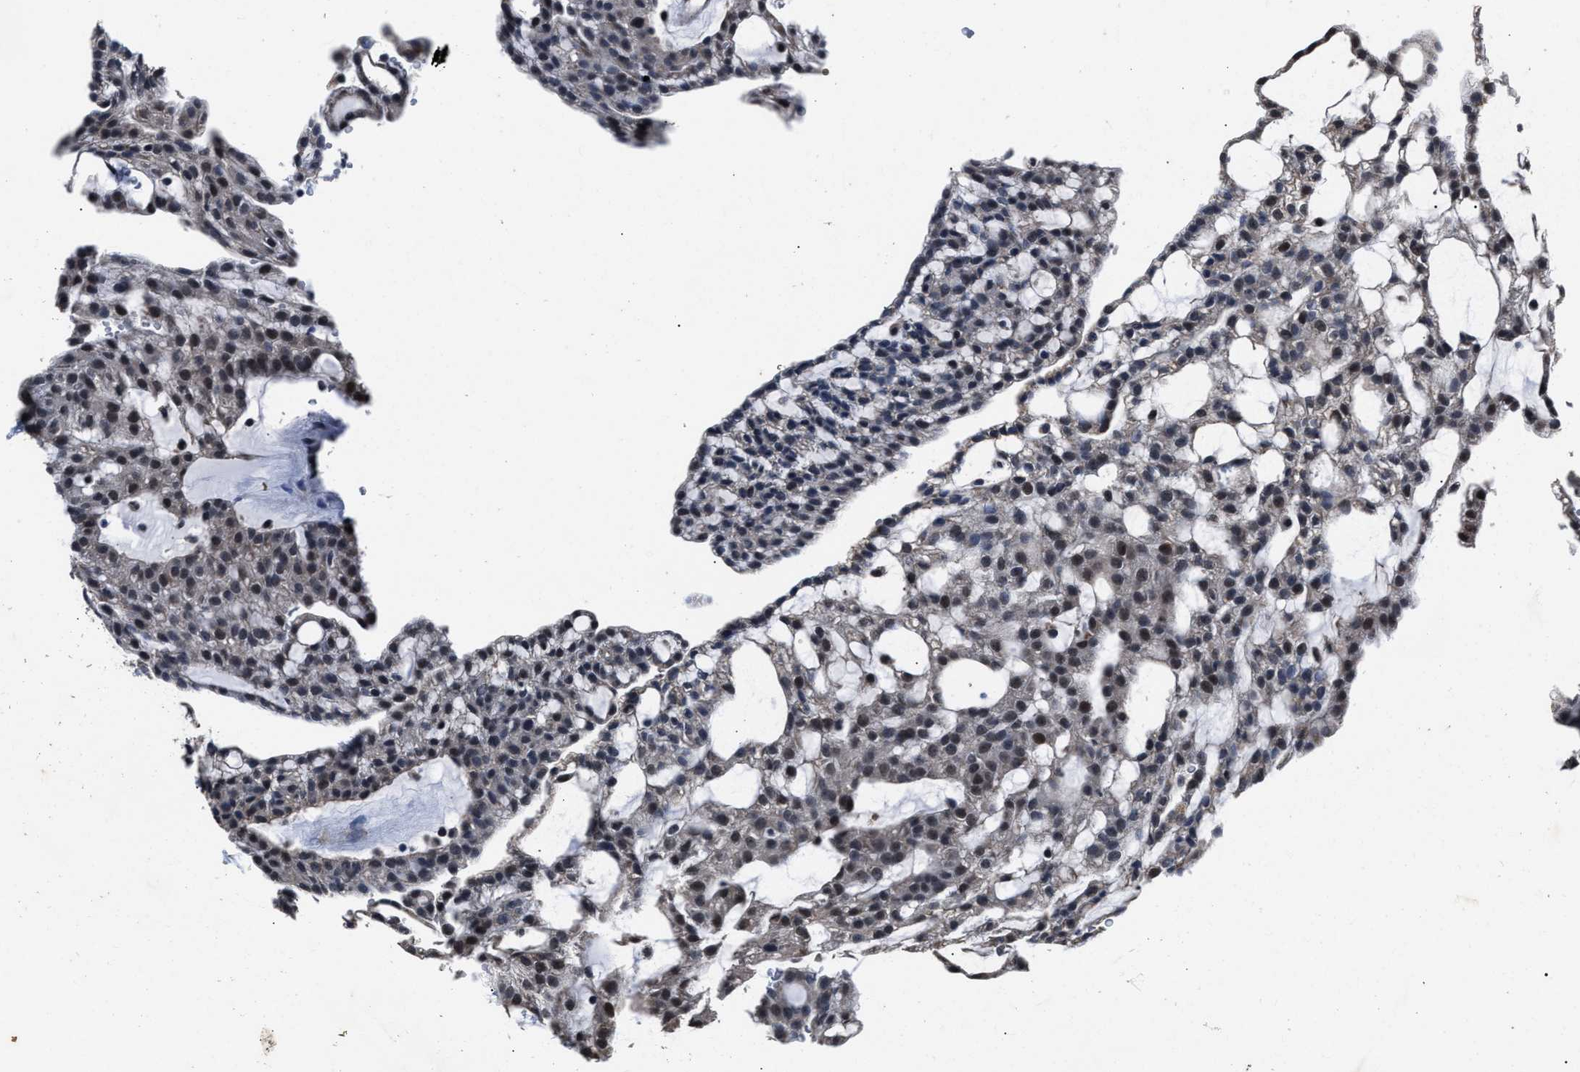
{"staining": {"intensity": "weak", "quantity": "25%-75%", "location": "nuclear"}, "tissue": "renal cancer", "cell_type": "Tumor cells", "image_type": "cancer", "snomed": [{"axis": "morphology", "description": "Adenocarcinoma, NOS"}, {"axis": "topography", "description": "Kidney"}], "caption": "Immunohistochemical staining of human renal cancer reveals low levels of weak nuclear positivity in approximately 25%-75% of tumor cells.", "gene": "NSUN5", "patient": {"sex": "male", "age": 63}}